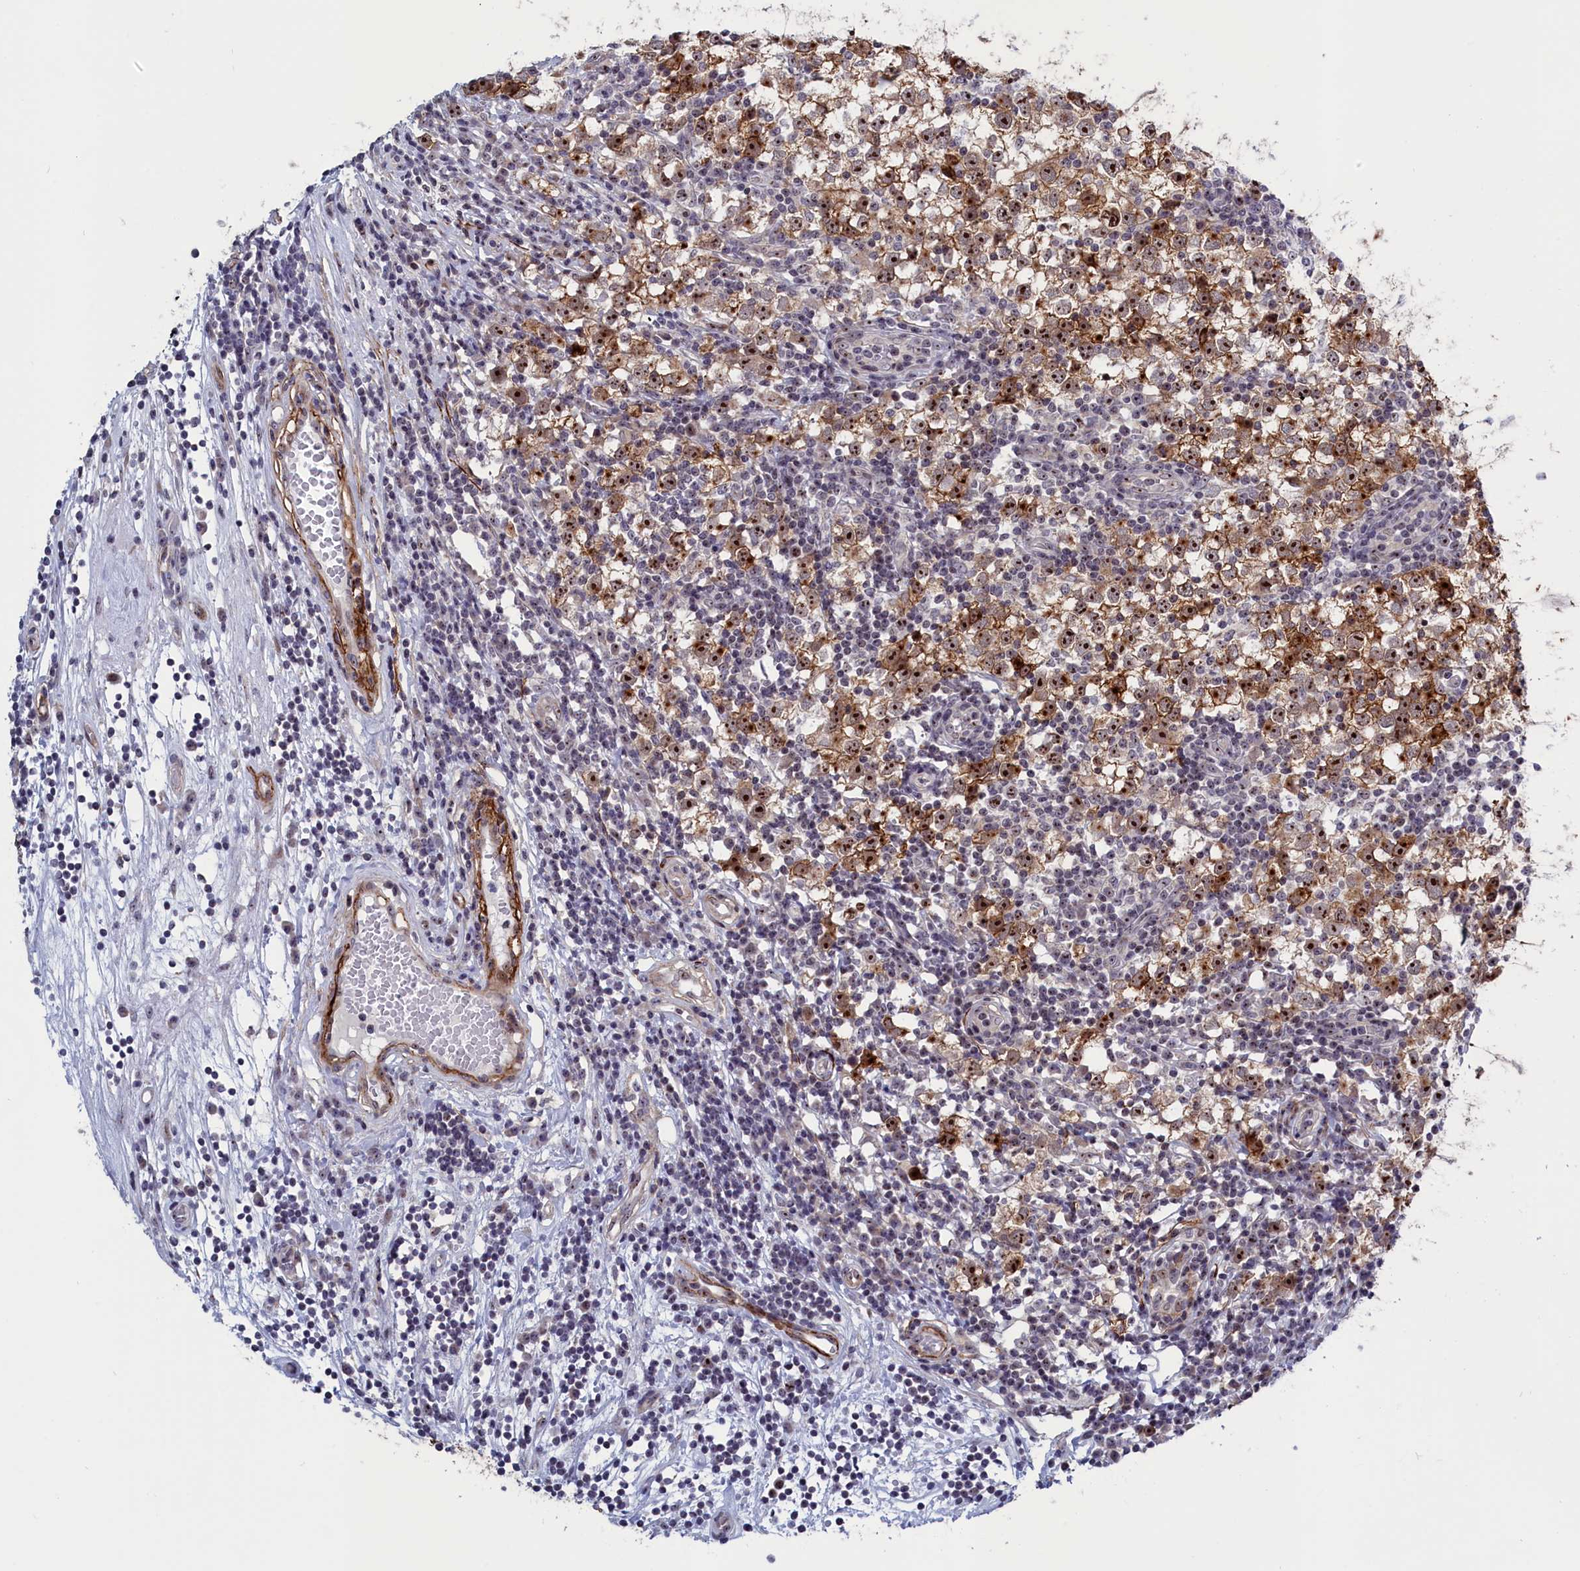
{"staining": {"intensity": "strong", "quantity": ">75%", "location": "nuclear"}, "tissue": "testis cancer", "cell_type": "Tumor cells", "image_type": "cancer", "snomed": [{"axis": "morphology", "description": "Seminoma, NOS"}, {"axis": "topography", "description": "Testis"}], "caption": "Testis seminoma stained with immunohistochemistry shows strong nuclear expression in about >75% of tumor cells.", "gene": "PPAN", "patient": {"sex": "male", "age": 65}}